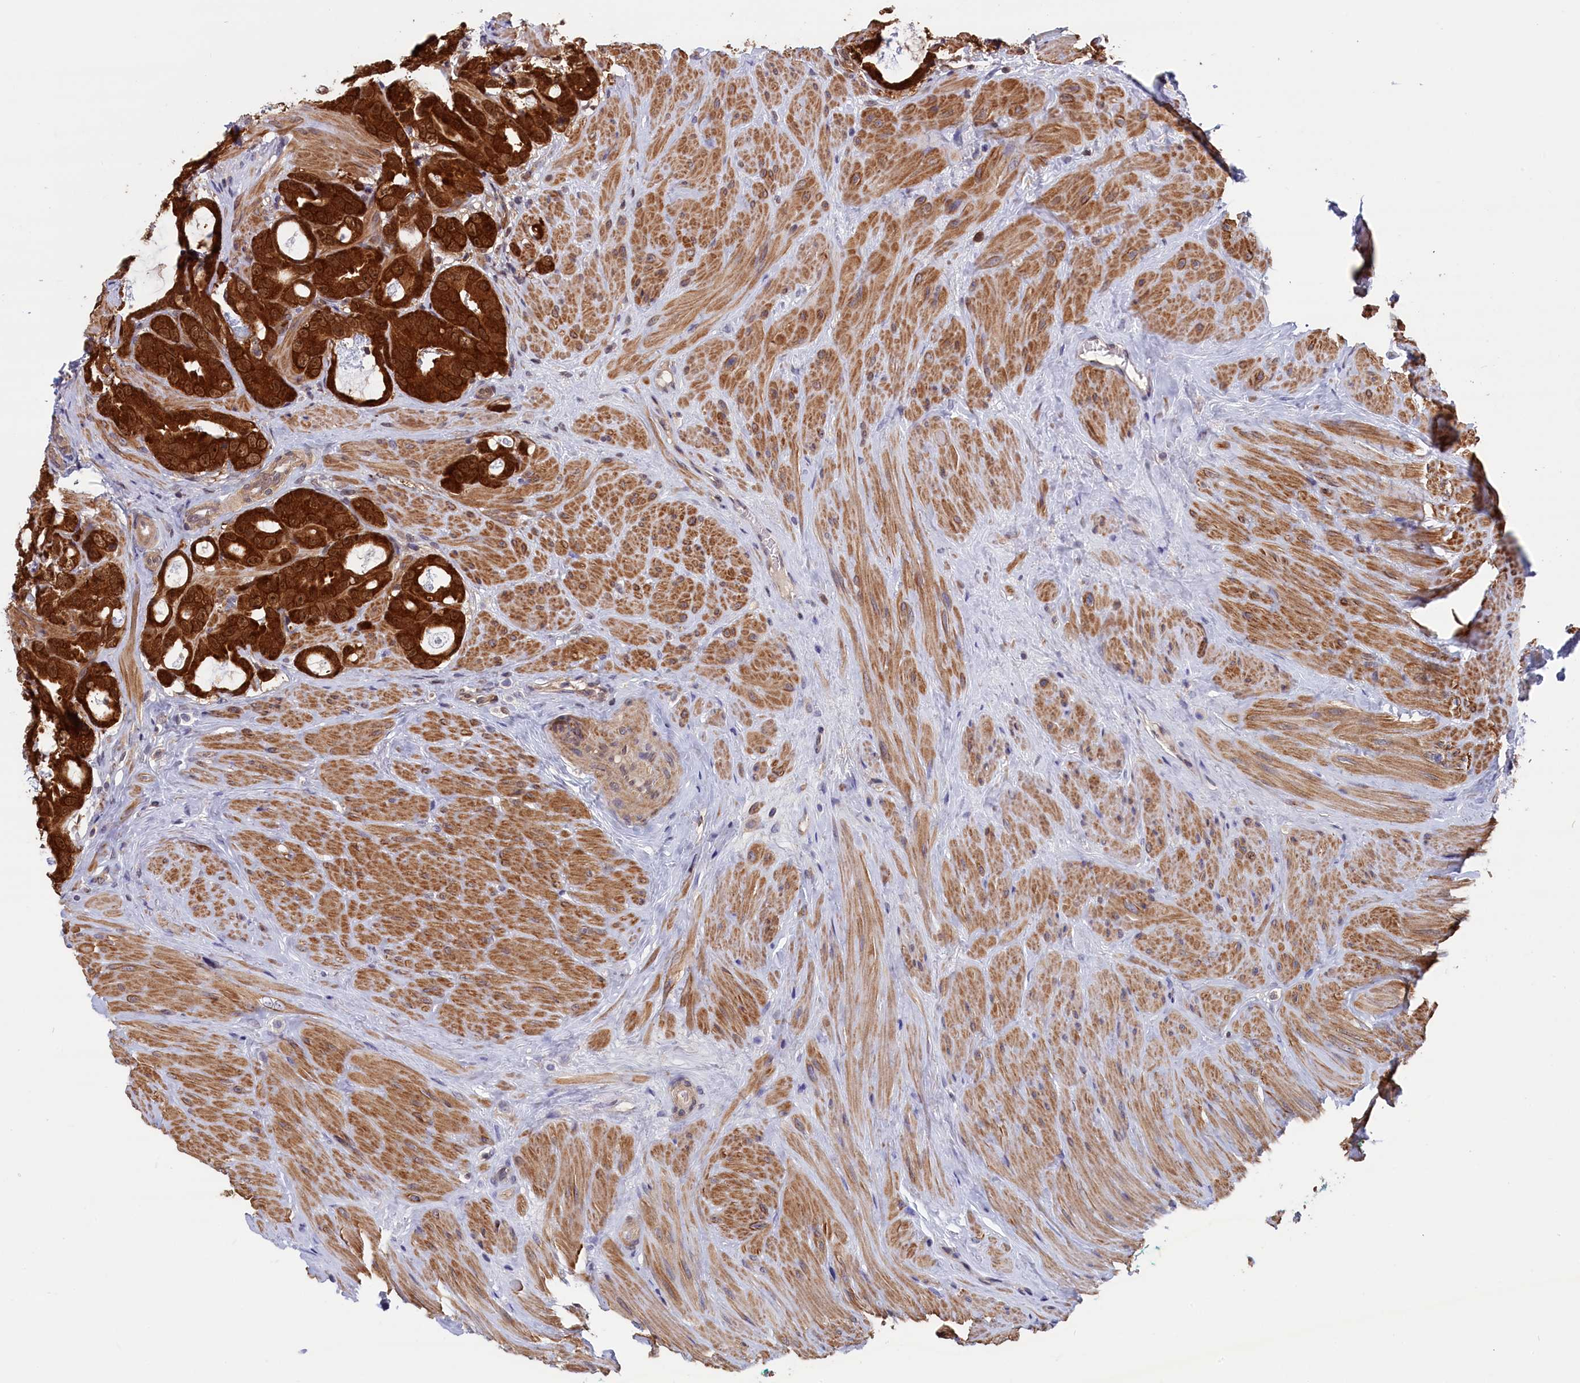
{"staining": {"intensity": "strong", "quantity": ">75%", "location": "cytoplasmic/membranous,nuclear"}, "tissue": "prostate cancer", "cell_type": "Tumor cells", "image_type": "cancer", "snomed": [{"axis": "morphology", "description": "Adenocarcinoma, Low grade"}, {"axis": "topography", "description": "Prostate"}], "caption": "DAB immunohistochemical staining of human prostate cancer (adenocarcinoma (low-grade)) shows strong cytoplasmic/membranous and nuclear protein positivity in about >75% of tumor cells. Immunohistochemistry stains the protein in brown and the nuclei are stained blue.", "gene": "JPT2", "patient": {"sex": "male", "age": 71}}